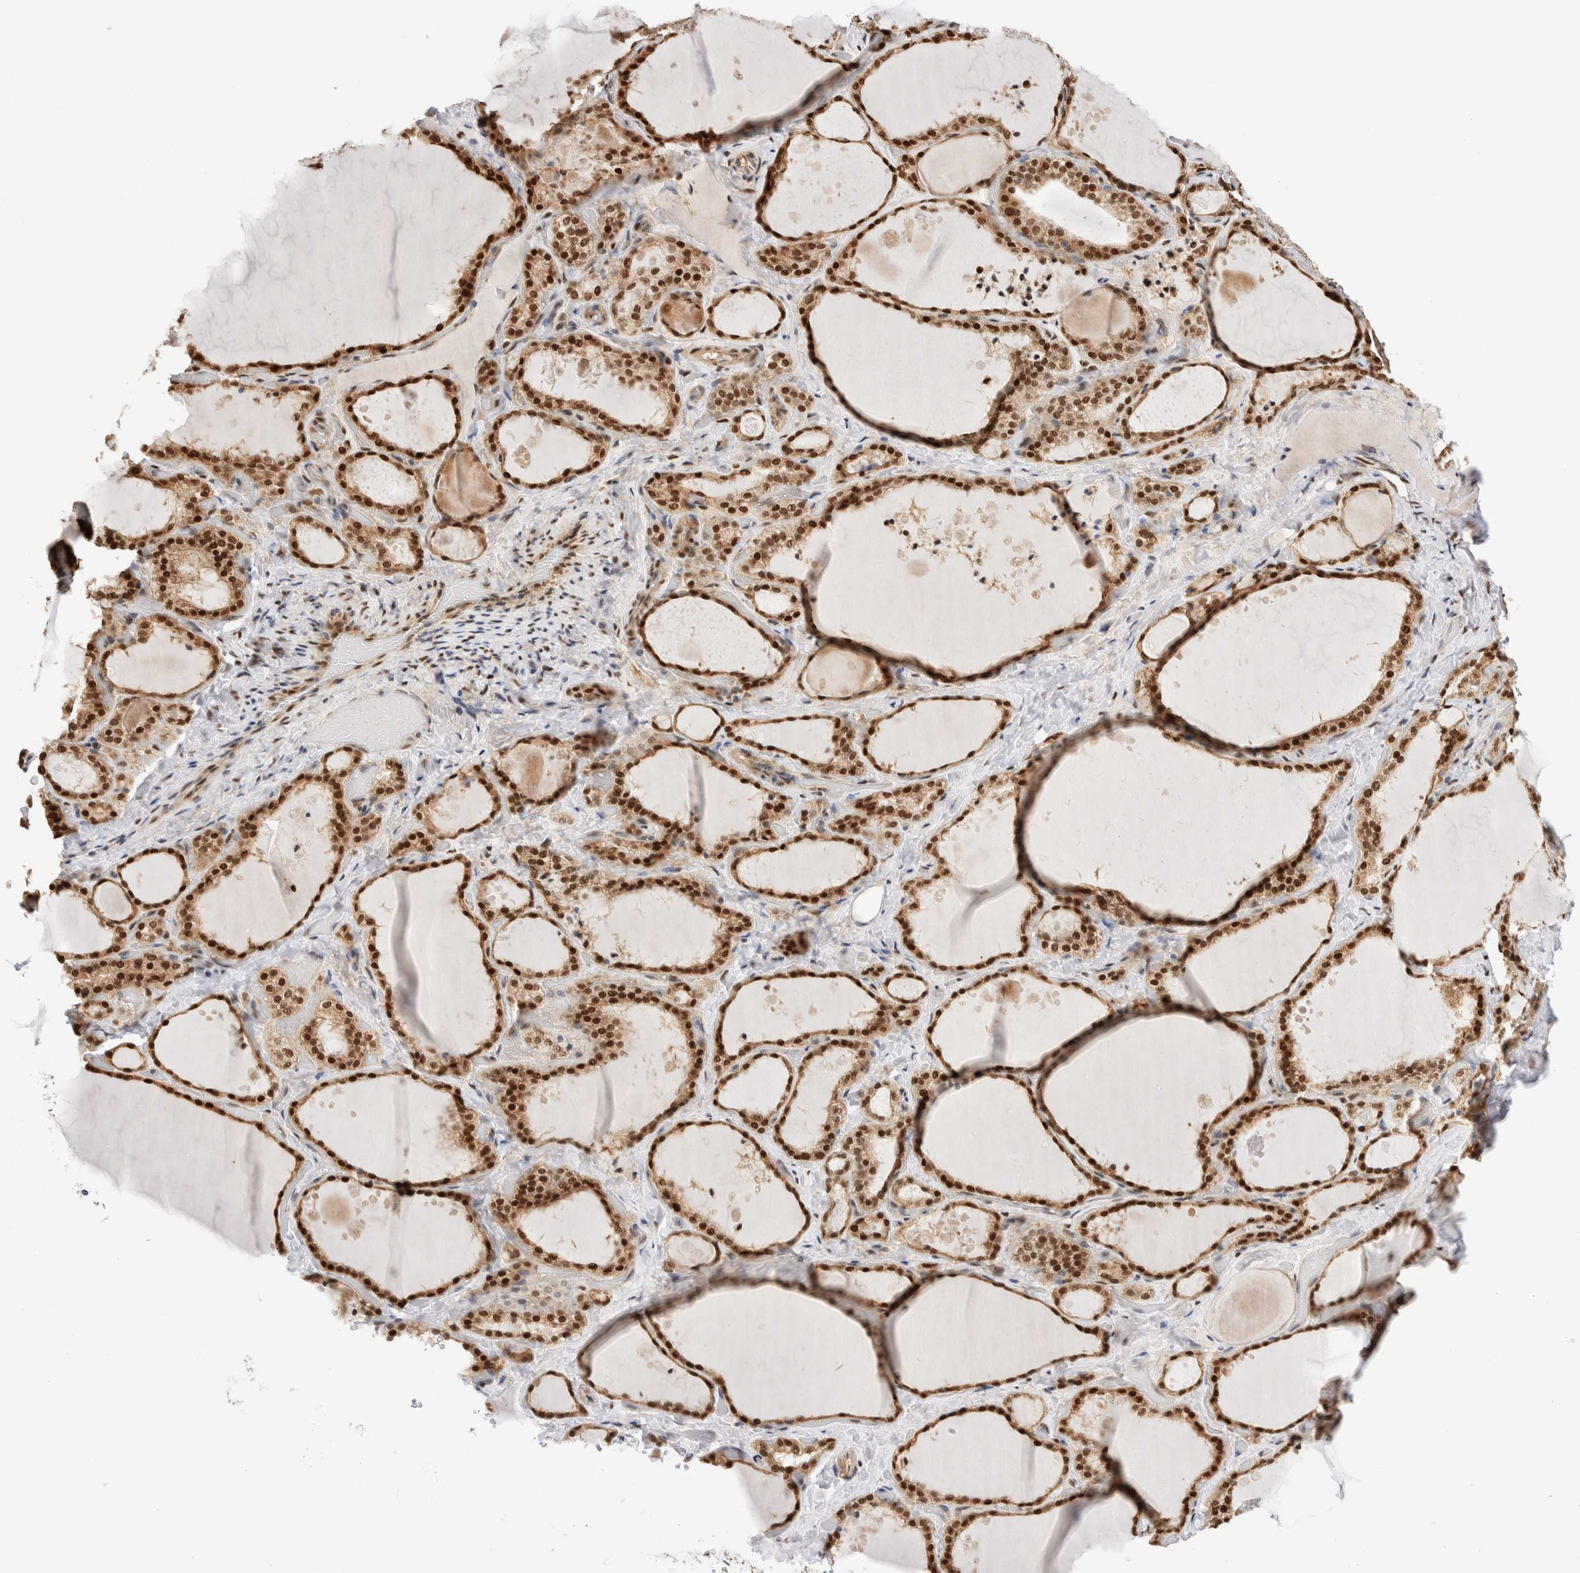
{"staining": {"intensity": "strong", "quantity": "25%-75%", "location": "cytoplasmic/membranous,nuclear"}, "tissue": "thyroid gland", "cell_type": "Glandular cells", "image_type": "normal", "snomed": [{"axis": "morphology", "description": "Normal tissue, NOS"}, {"axis": "topography", "description": "Thyroid gland"}], "caption": "This image exhibits immunohistochemistry (IHC) staining of normal human thyroid gland, with high strong cytoplasmic/membranous,nuclear expression in approximately 25%-75% of glandular cells.", "gene": "NSMAF", "patient": {"sex": "female", "age": 44}}